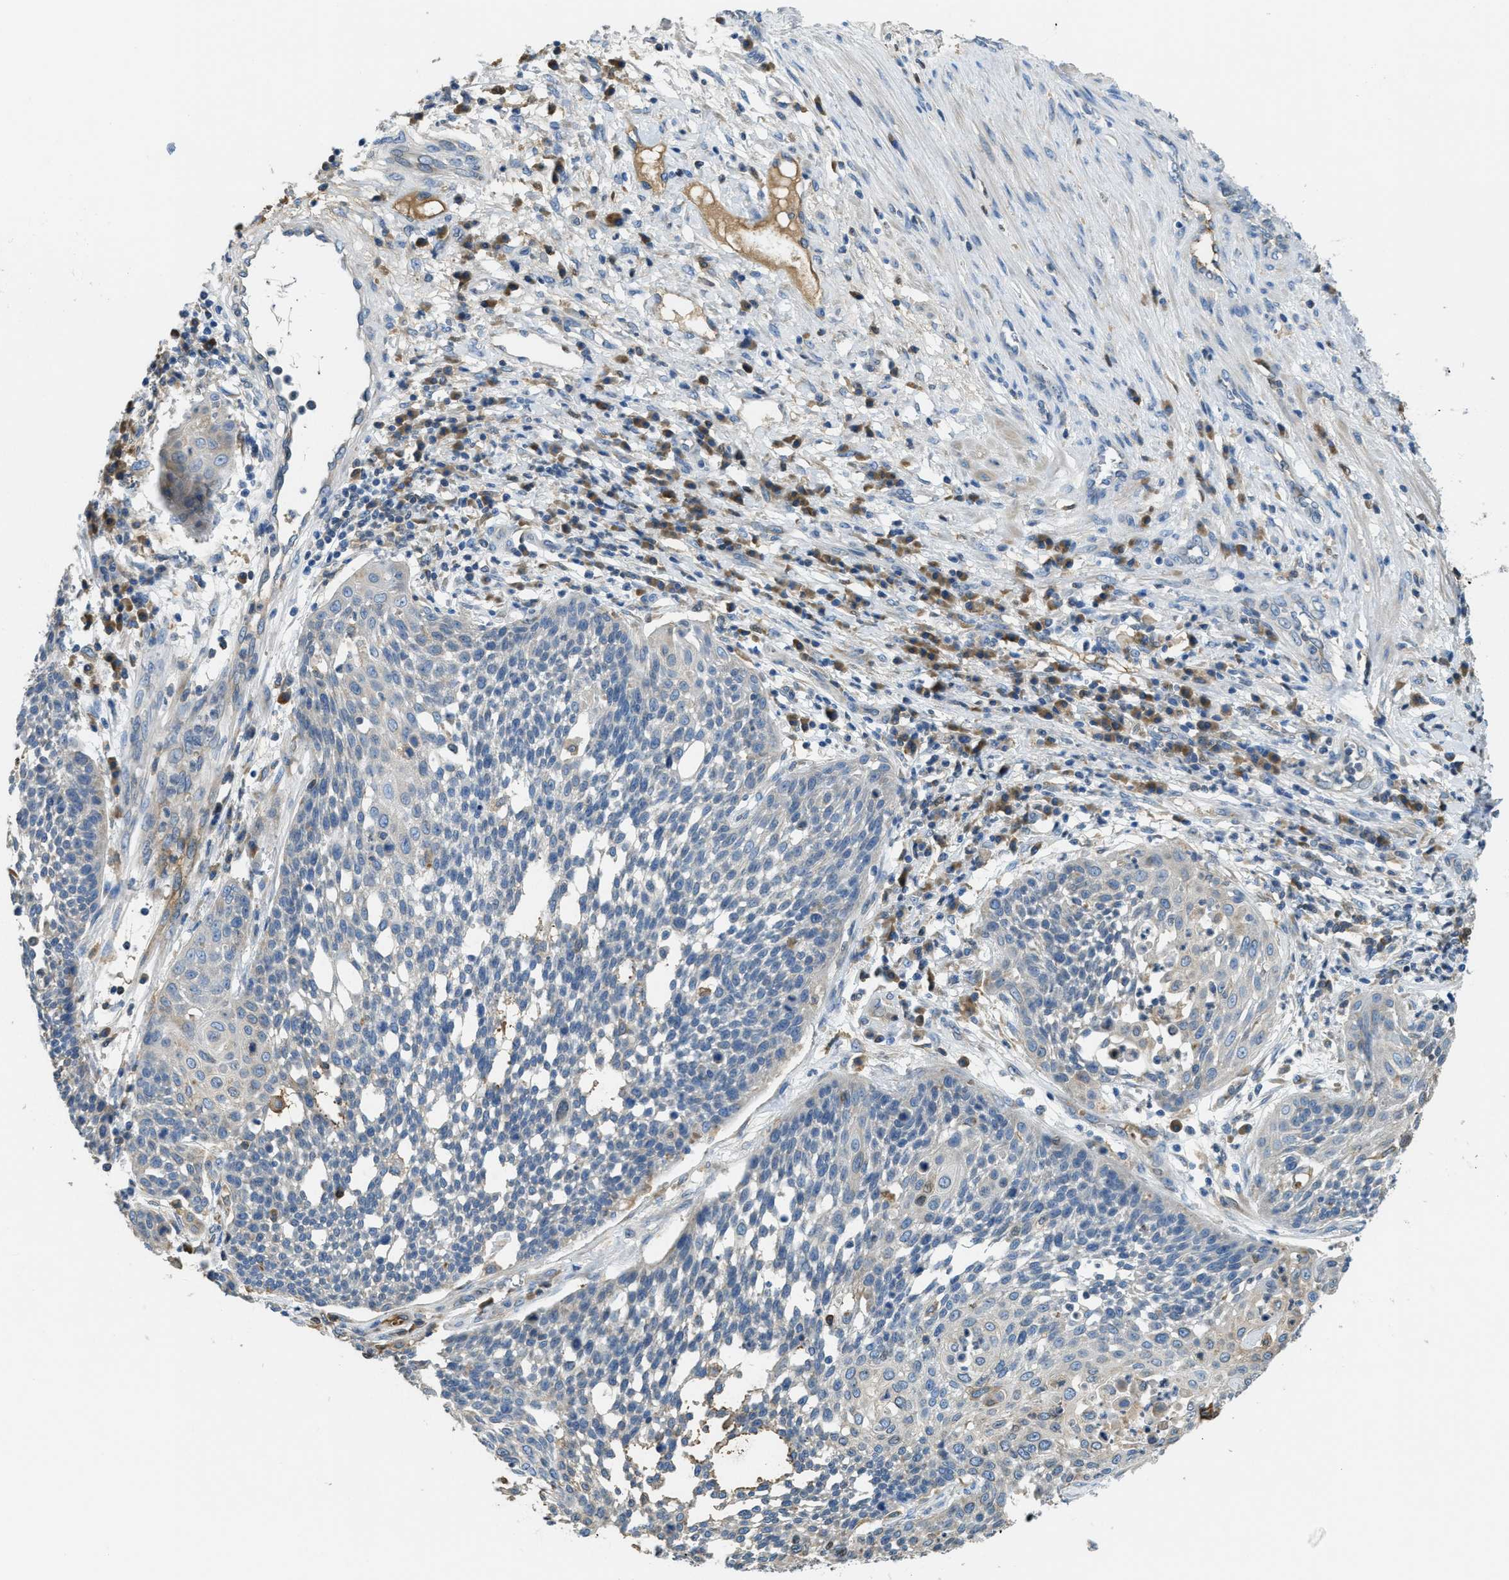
{"staining": {"intensity": "negative", "quantity": "none", "location": "none"}, "tissue": "cervical cancer", "cell_type": "Tumor cells", "image_type": "cancer", "snomed": [{"axis": "morphology", "description": "Squamous cell carcinoma, NOS"}, {"axis": "topography", "description": "Cervix"}], "caption": "Tumor cells show no significant staining in cervical cancer (squamous cell carcinoma).", "gene": "MPDU1", "patient": {"sex": "female", "age": 34}}